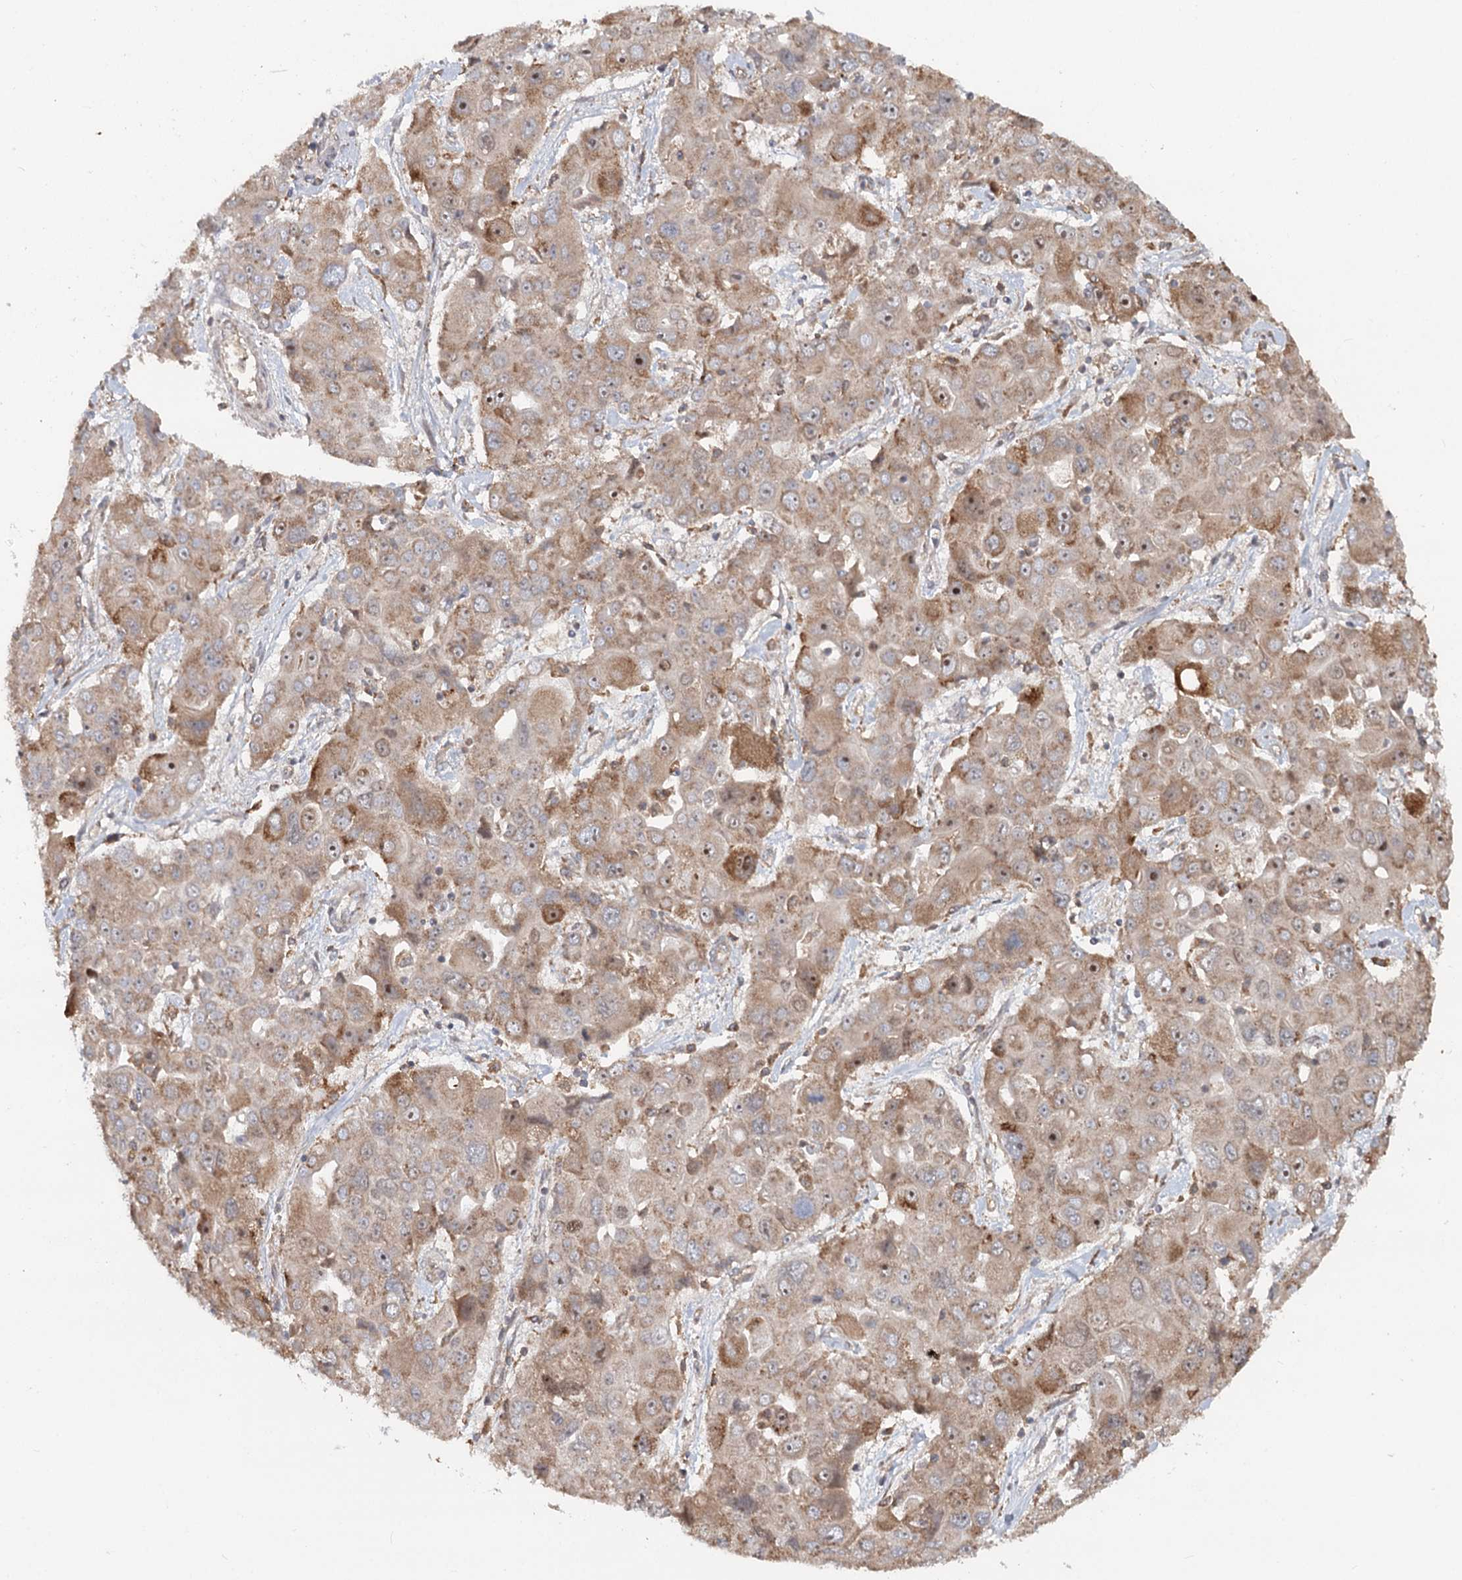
{"staining": {"intensity": "moderate", "quantity": ">75%", "location": "cytoplasmic/membranous,nuclear"}, "tissue": "liver cancer", "cell_type": "Tumor cells", "image_type": "cancer", "snomed": [{"axis": "morphology", "description": "Cholangiocarcinoma"}, {"axis": "topography", "description": "Liver"}], "caption": "Liver cancer stained for a protein (brown) displays moderate cytoplasmic/membranous and nuclear positive staining in approximately >75% of tumor cells.", "gene": "RNF111", "patient": {"sex": "male", "age": 67}}